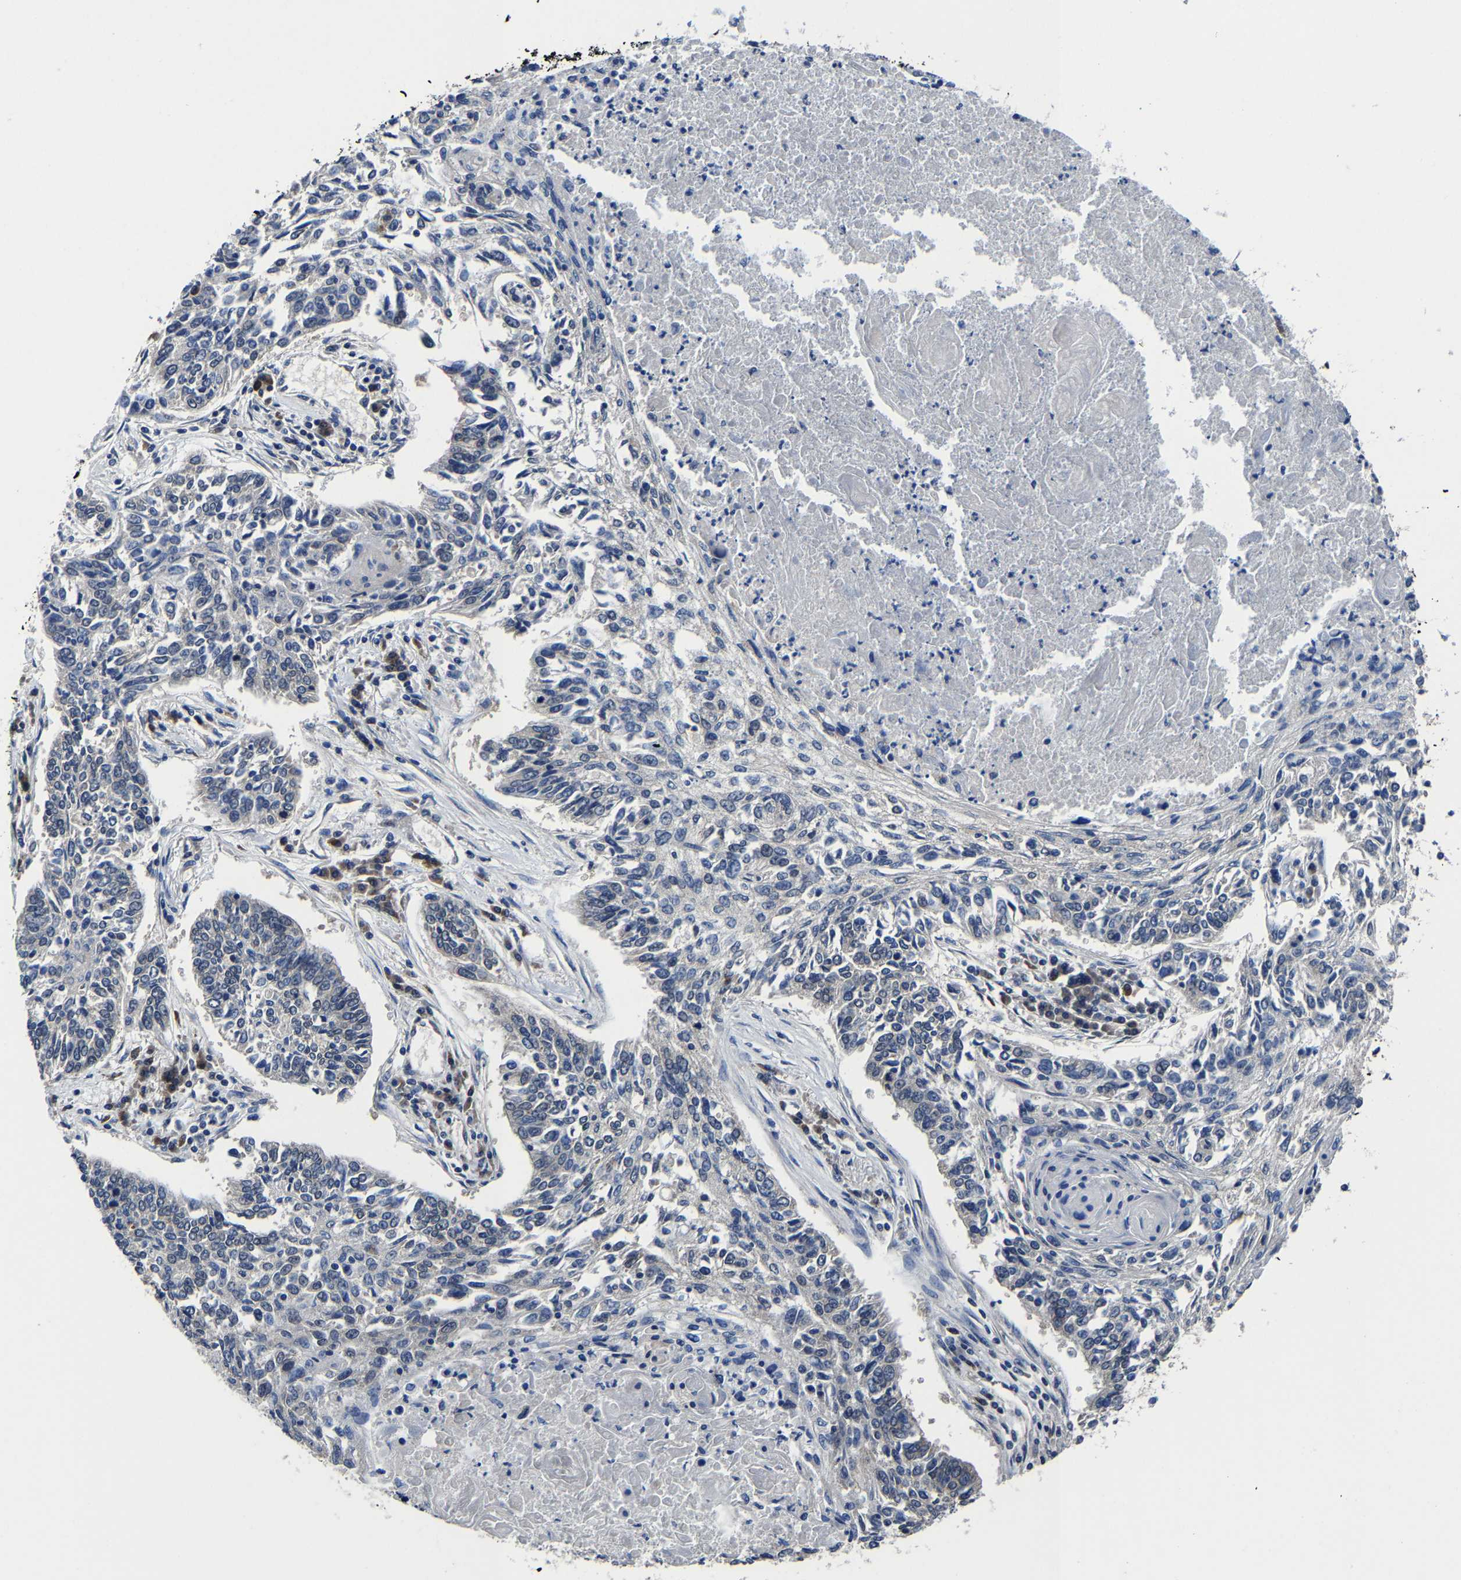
{"staining": {"intensity": "negative", "quantity": "none", "location": "none"}, "tissue": "lung cancer", "cell_type": "Tumor cells", "image_type": "cancer", "snomed": [{"axis": "morphology", "description": "Normal tissue, NOS"}, {"axis": "morphology", "description": "Squamous cell carcinoma, NOS"}, {"axis": "topography", "description": "Cartilage tissue"}, {"axis": "topography", "description": "Bronchus"}, {"axis": "topography", "description": "Lung"}], "caption": "A micrograph of lung cancer stained for a protein demonstrates no brown staining in tumor cells.", "gene": "EBAG9", "patient": {"sex": "female", "age": 49}}